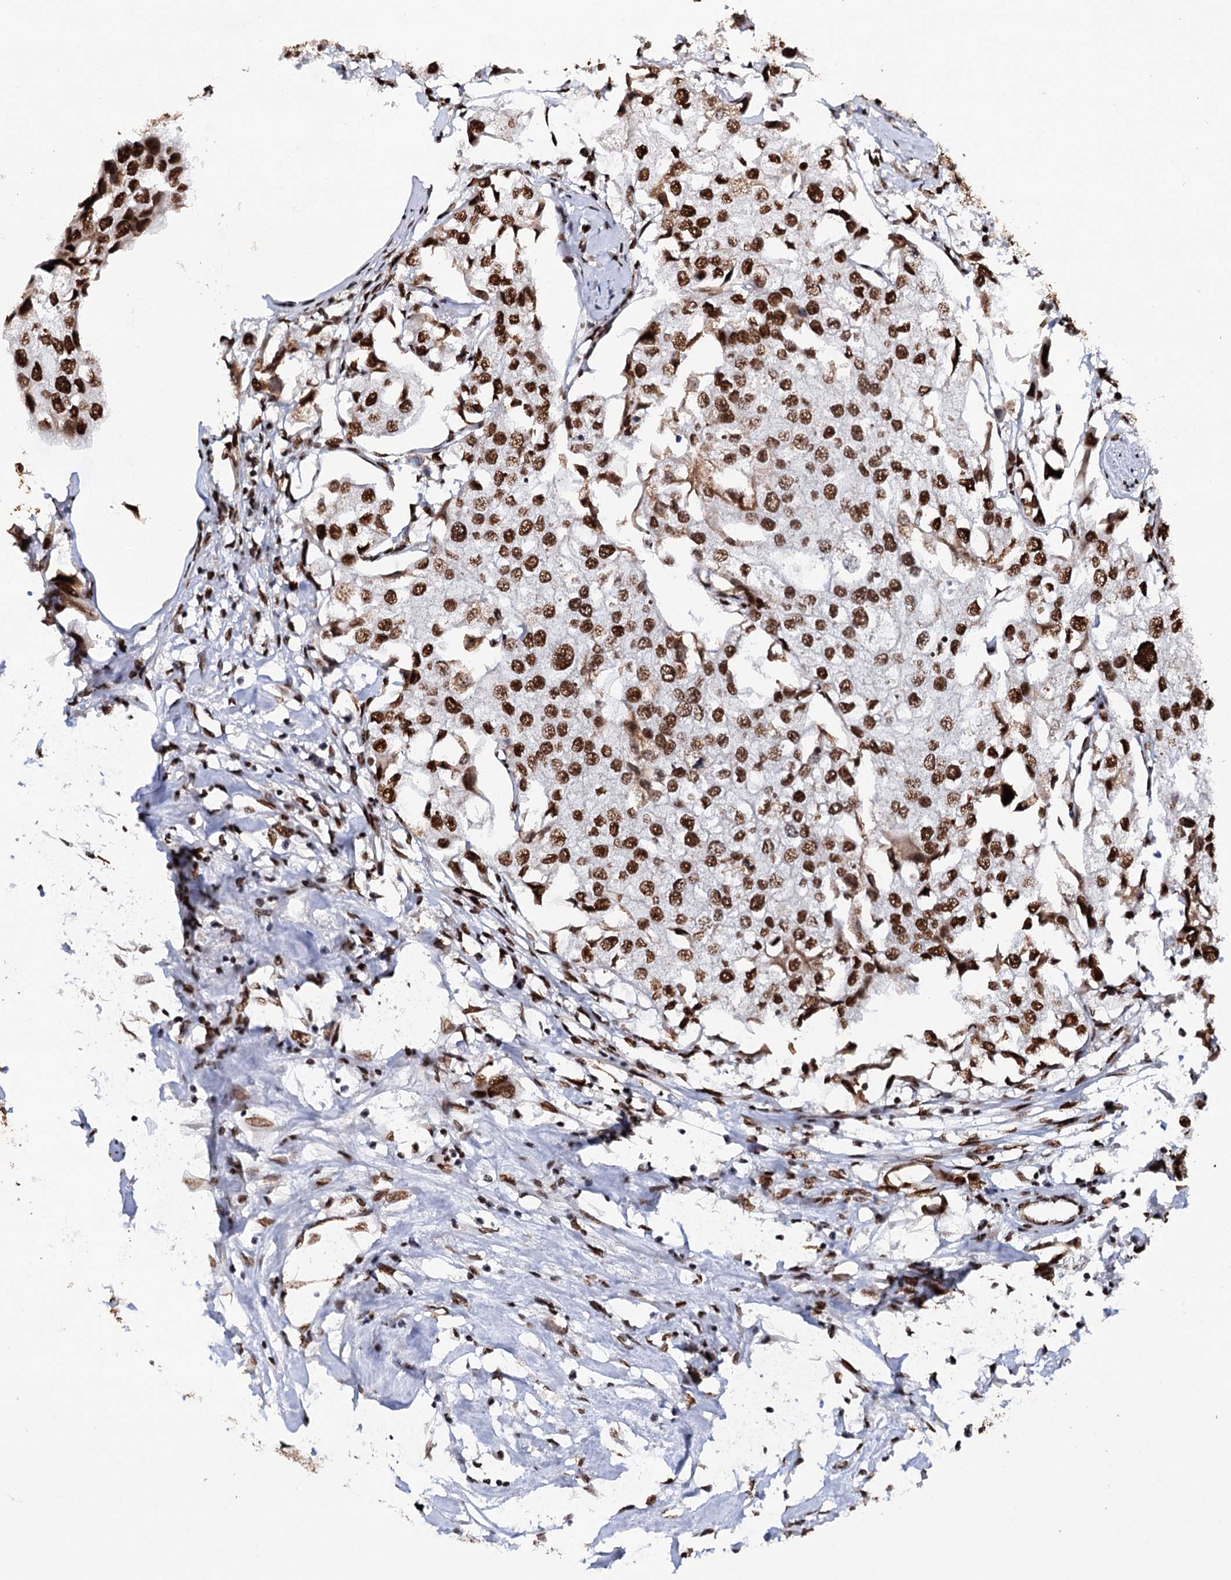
{"staining": {"intensity": "moderate", "quantity": ">75%", "location": "nuclear"}, "tissue": "urothelial cancer", "cell_type": "Tumor cells", "image_type": "cancer", "snomed": [{"axis": "morphology", "description": "Urothelial carcinoma, High grade"}, {"axis": "topography", "description": "Urinary bladder"}], "caption": "Protein analysis of urothelial carcinoma (high-grade) tissue demonstrates moderate nuclear staining in approximately >75% of tumor cells.", "gene": "MATR3", "patient": {"sex": "male", "age": 64}}